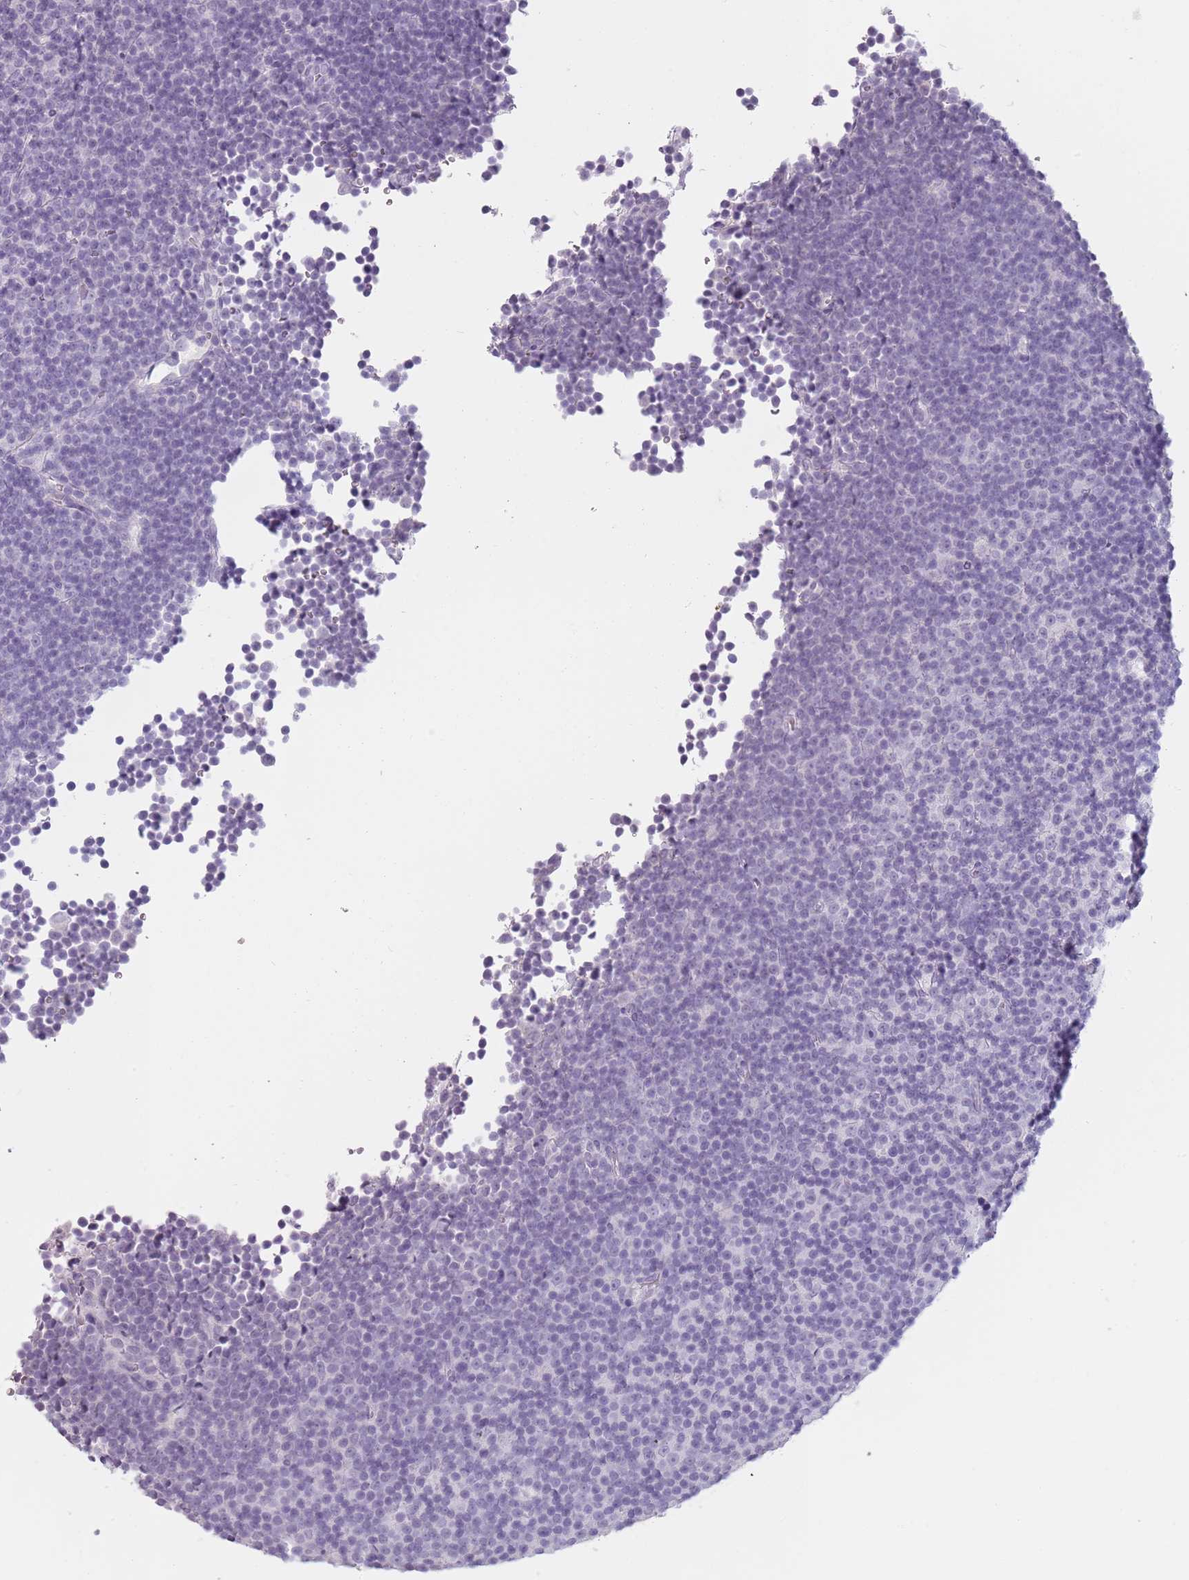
{"staining": {"intensity": "negative", "quantity": "none", "location": "none"}, "tissue": "lymphoma", "cell_type": "Tumor cells", "image_type": "cancer", "snomed": [{"axis": "morphology", "description": "Malignant lymphoma, non-Hodgkin's type, Low grade"}, {"axis": "topography", "description": "Lymph node"}], "caption": "Immunohistochemical staining of lymphoma demonstrates no significant positivity in tumor cells.", "gene": "PIEZO1", "patient": {"sex": "female", "age": 67}}